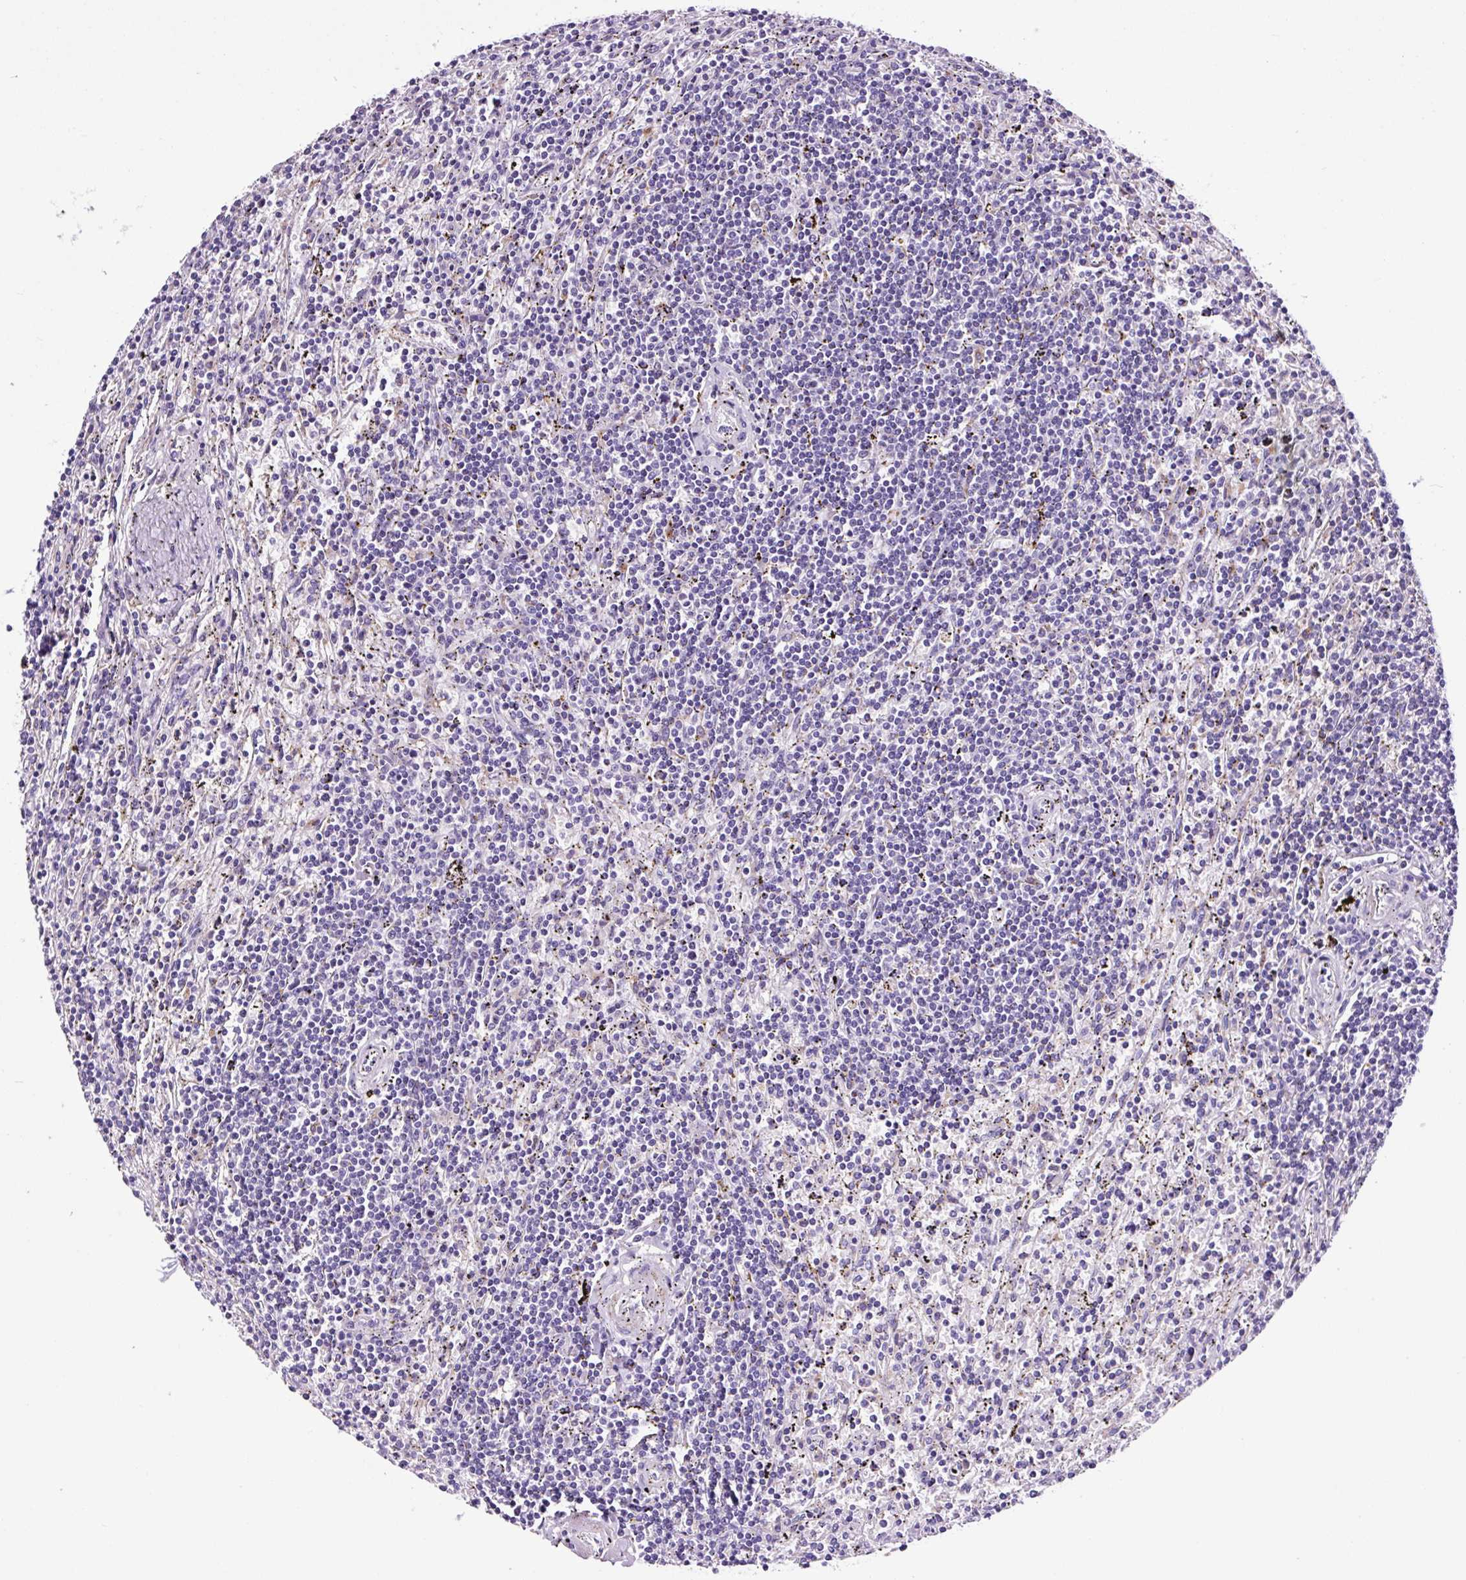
{"staining": {"intensity": "negative", "quantity": "none", "location": "none"}, "tissue": "lymphoma", "cell_type": "Tumor cells", "image_type": "cancer", "snomed": [{"axis": "morphology", "description": "Malignant lymphoma, non-Hodgkin's type, Low grade"}, {"axis": "topography", "description": "Spleen"}], "caption": "Photomicrograph shows no protein expression in tumor cells of lymphoma tissue. (Brightfield microscopy of DAB immunohistochemistry at high magnification).", "gene": "FBXL7", "patient": {"sex": "male", "age": 76}}